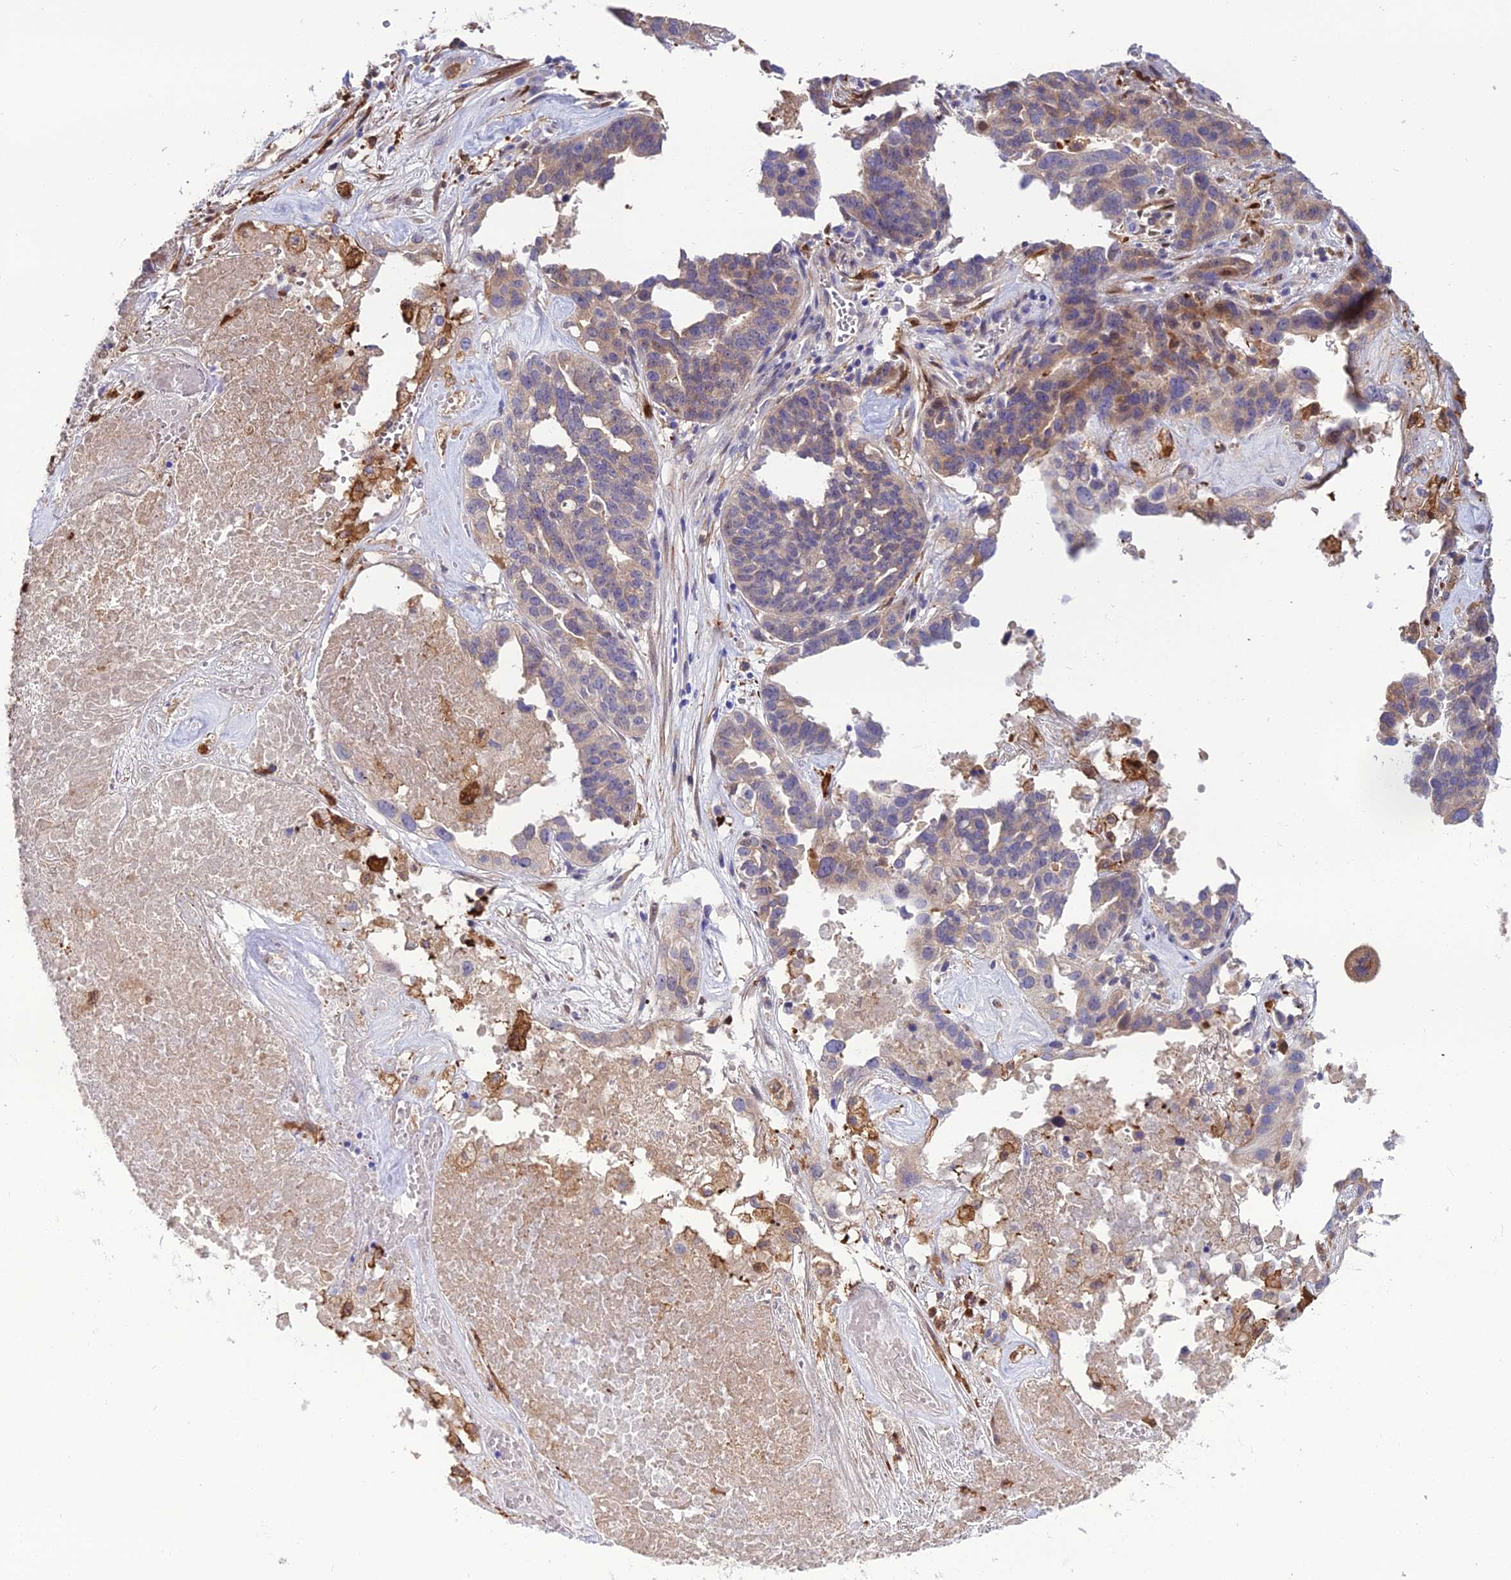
{"staining": {"intensity": "moderate", "quantity": "<25%", "location": "cytoplasmic/membranous"}, "tissue": "ovarian cancer", "cell_type": "Tumor cells", "image_type": "cancer", "snomed": [{"axis": "morphology", "description": "Cystadenocarcinoma, serous, NOS"}, {"axis": "topography", "description": "Ovary"}], "caption": "A histopathology image of human ovarian cancer (serous cystadenocarcinoma) stained for a protein demonstrates moderate cytoplasmic/membranous brown staining in tumor cells.", "gene": "MB21D2", "patient": {"sex": "female", "age": 59}}